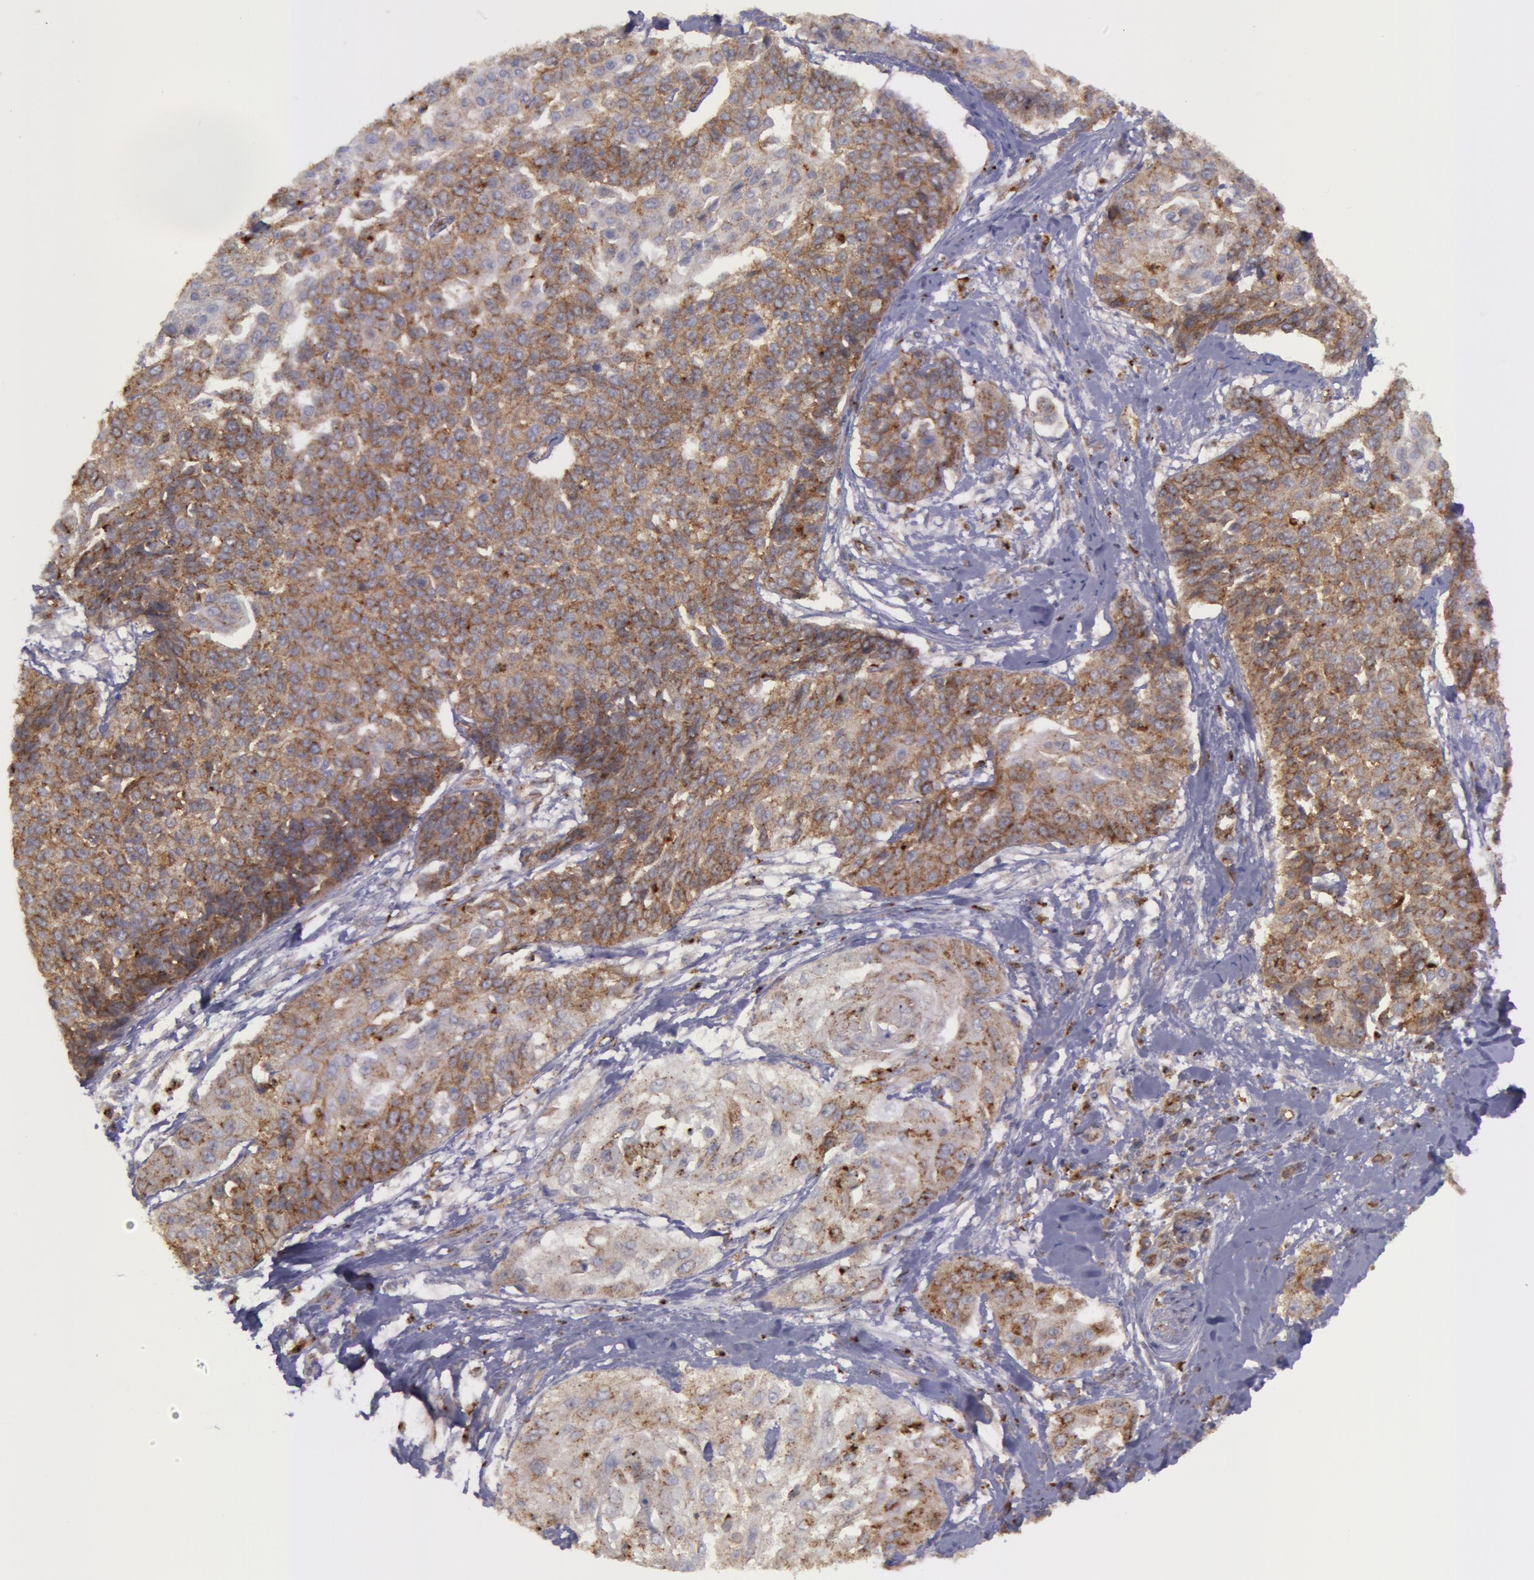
{"staining": {"intensity": "moderate", "quantity": ">75%", "location": "cytoplasmic/membranous"}, "tissue": "cervical cancer", "cell_type": "Tumor cells", "image_type": "cancer", "snomed": [{"axis": "morphology", "description": "Squamous cell carcinoma, NOS"}, {"axis": "topography", "description": "Cervix"}], "caption": "Protein positivity by IHC demonstrates moderate cytoplasmic/membranous positivity in approximately >75% of tumor cells in squamous cell carcinoma (cervical). (DAB IHC, brown staining for protein, blue staining for nuclei).", "gene": "FLOT2", "patient": {"sex": "female", "age": 64}}